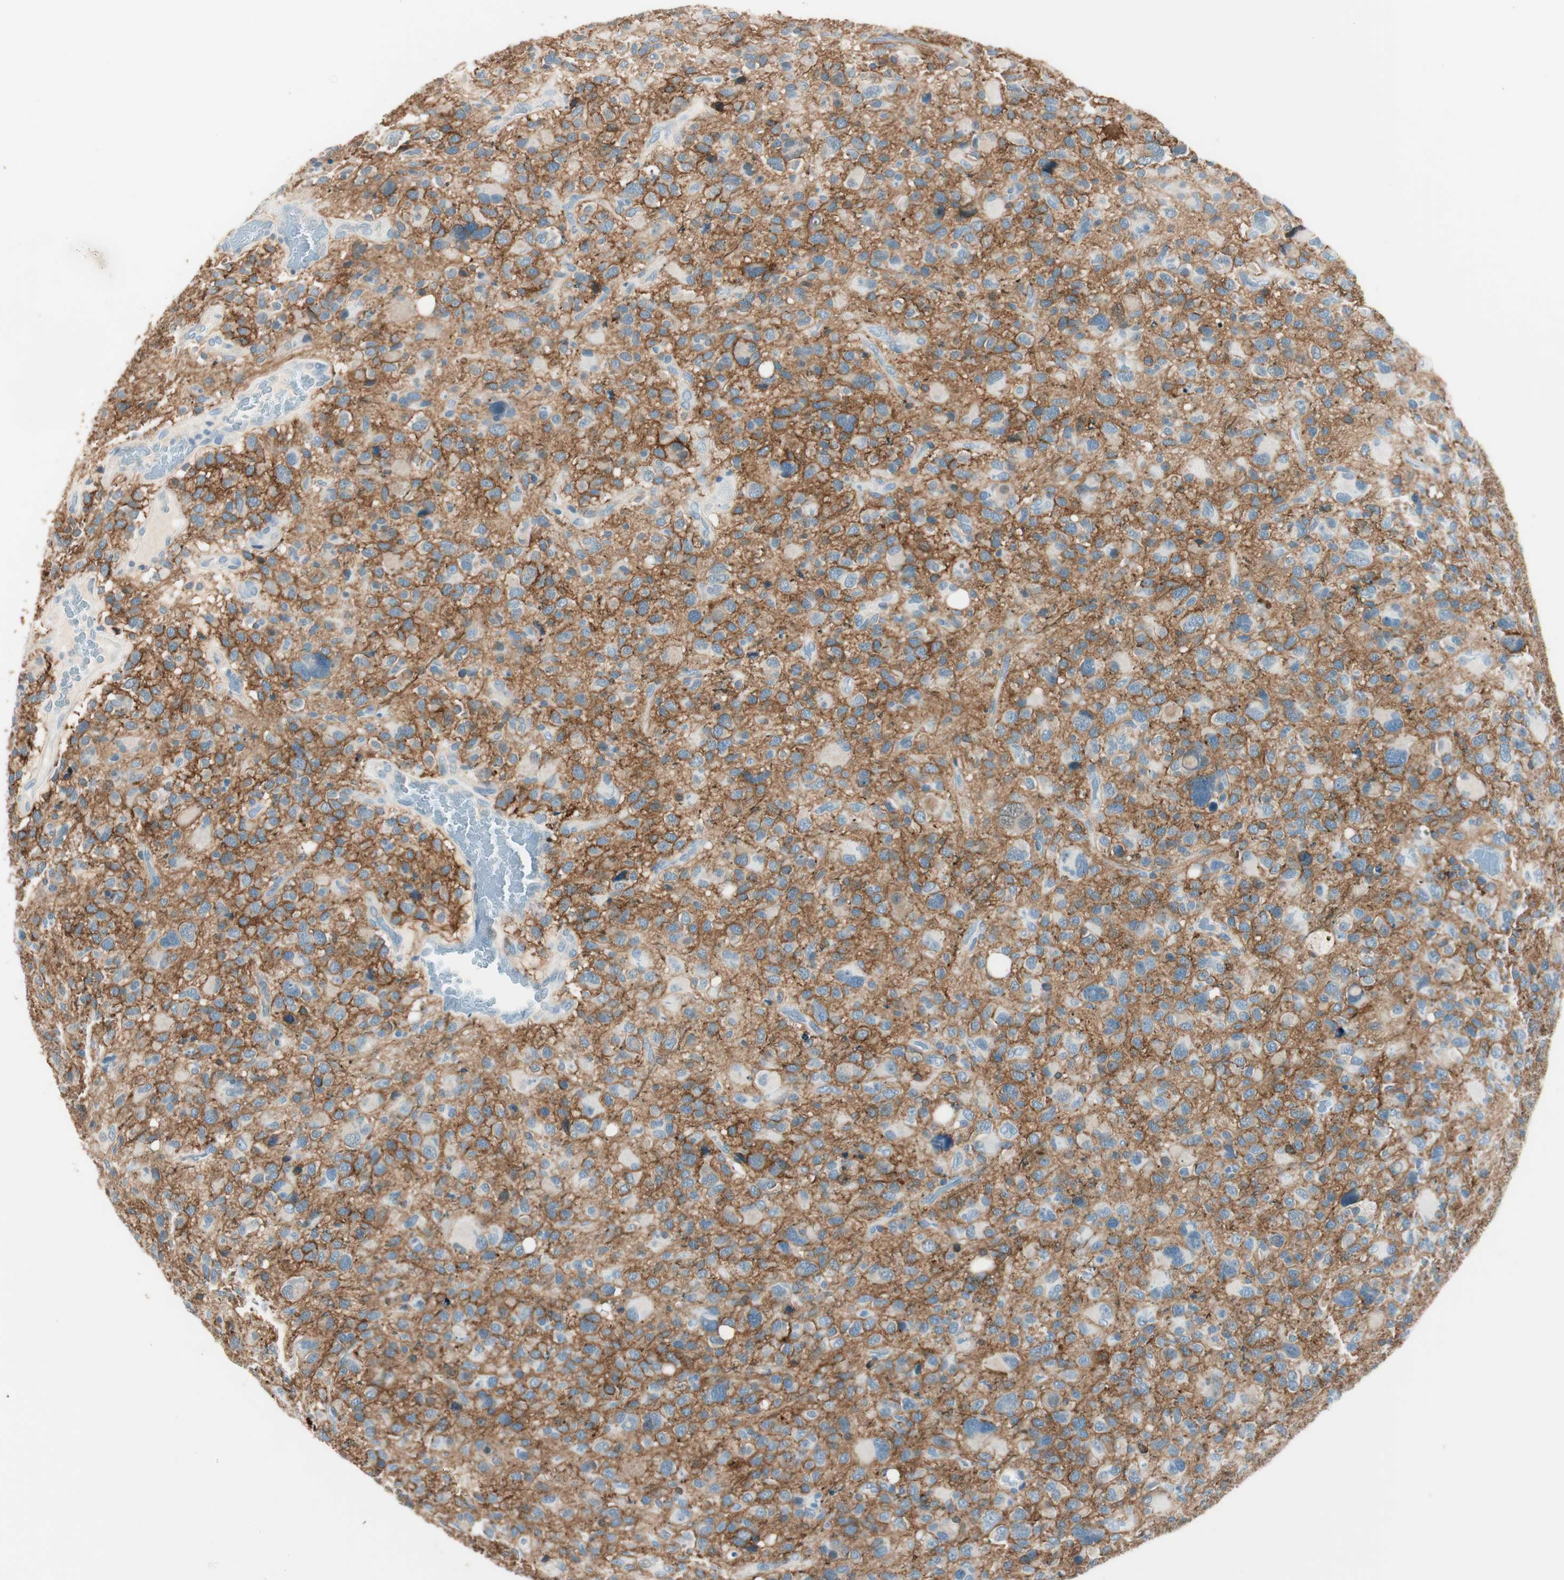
{"staining": {"intensity": "negative", "quantity": "none", "location": "none"}, "tissue": "glioma", "cell_type": "Tumor cells", "image_type": "cancer", "snomed": [{"axis": "morphology", "description": "Glioma, malignant, High grade"}, {"axis": "topography", "description": "Brain"}], "caption": "Immunohistochemistry photomicrograph of glioma stained for a protein (brown), which shows no expression in tumor cells.", "gene": "GNAO1", "patient": {"sex": "male", "age": 48}}